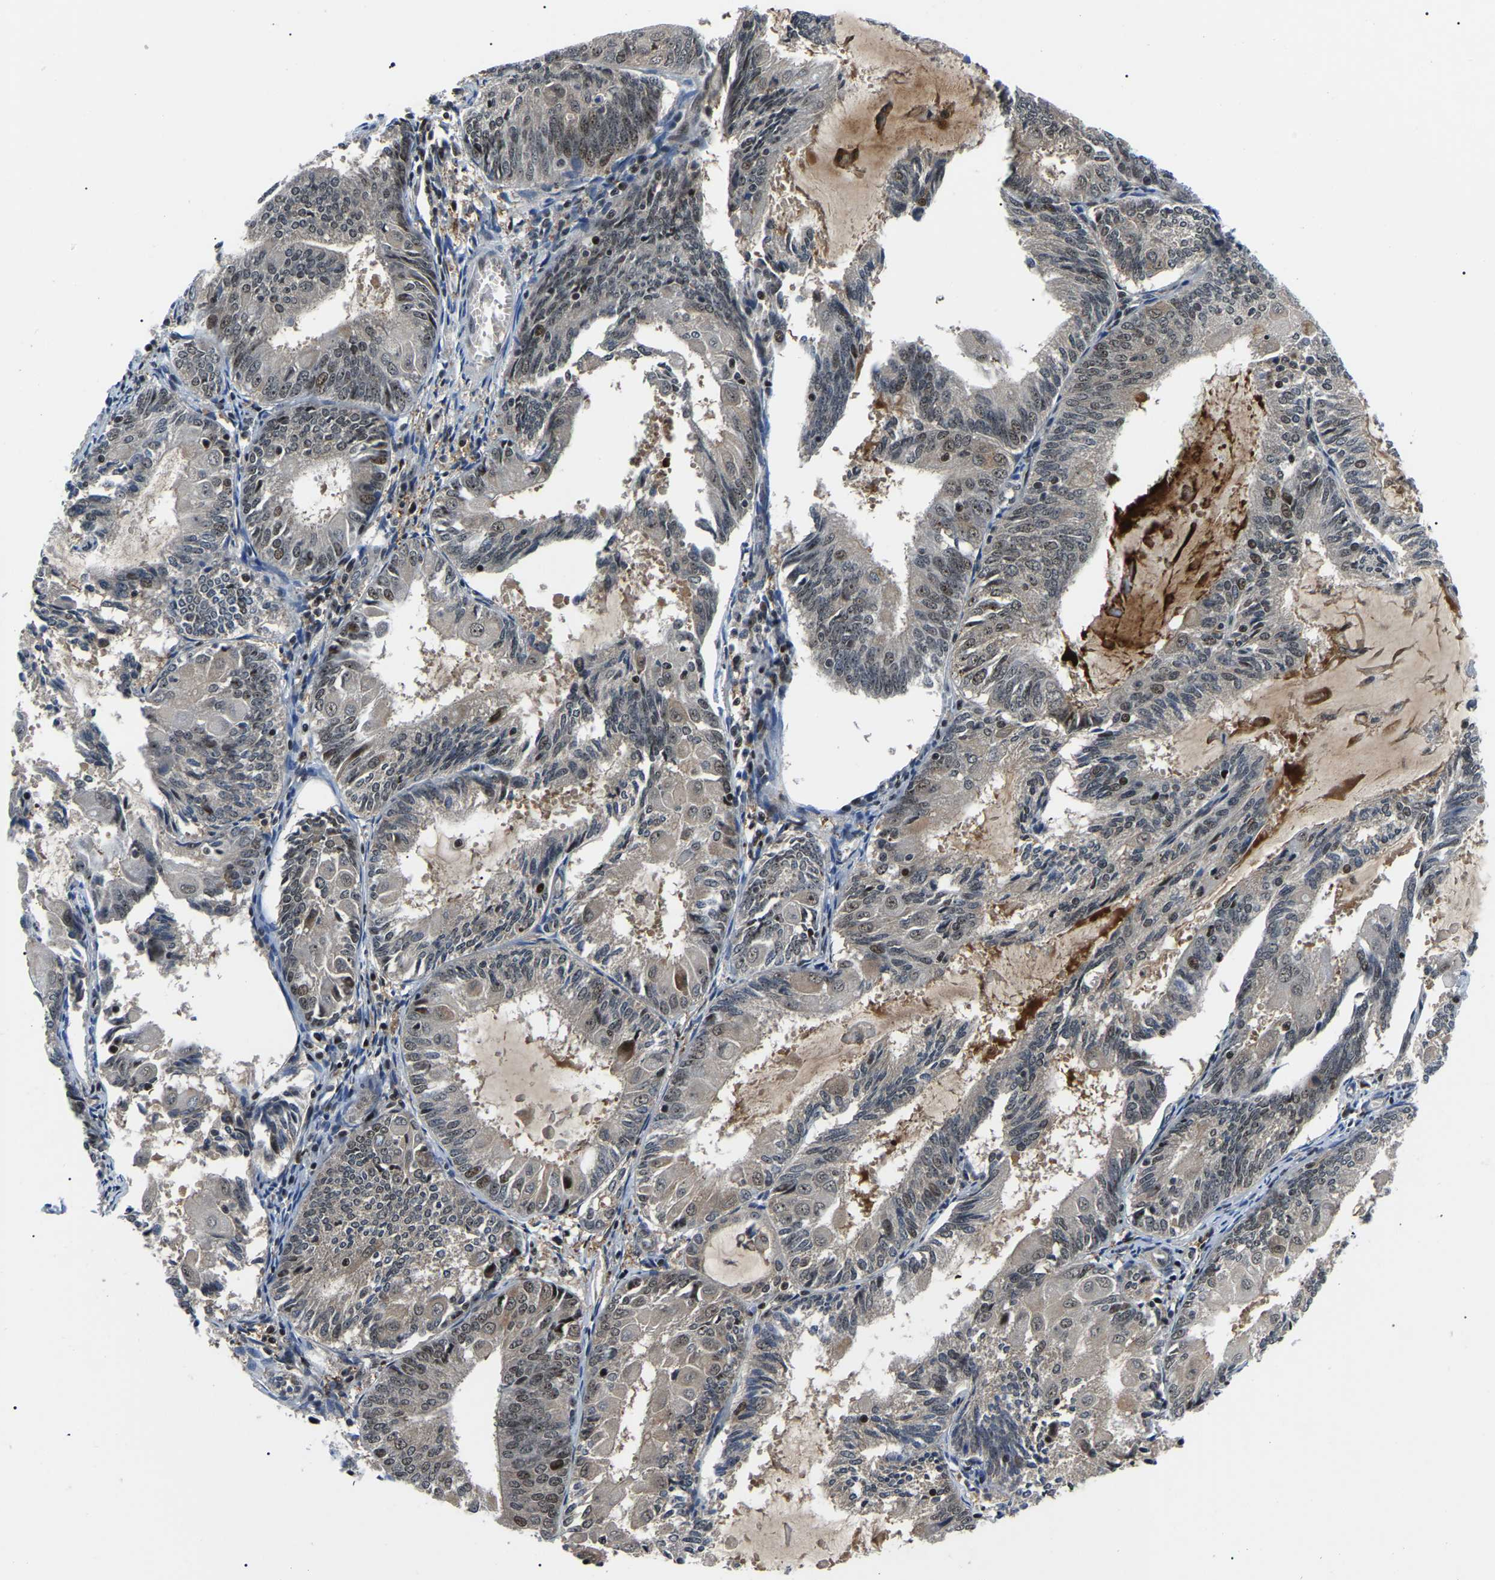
{"staining": {"intensity": "moderate", "quantity": "25%-75%", "location": "nuclear"}, "tissue": "endometrial cancer", "cell_type": "Tumor cells", "image_type": "cancer", "snomed": [{"axis": "morphology", "description": "Adenocarcinoma, NOS"}, {"axis": "topography", "description": "Endometrium"}], "caption": "High-power microscopy captured an immunohistochemistry micrograph of endometrial cancer, revealing moderate nuclear positivity in about 25%-75% of tumor cells.", "gene": "RRP1B", "patient": {"sex": "female", "age": 81}}